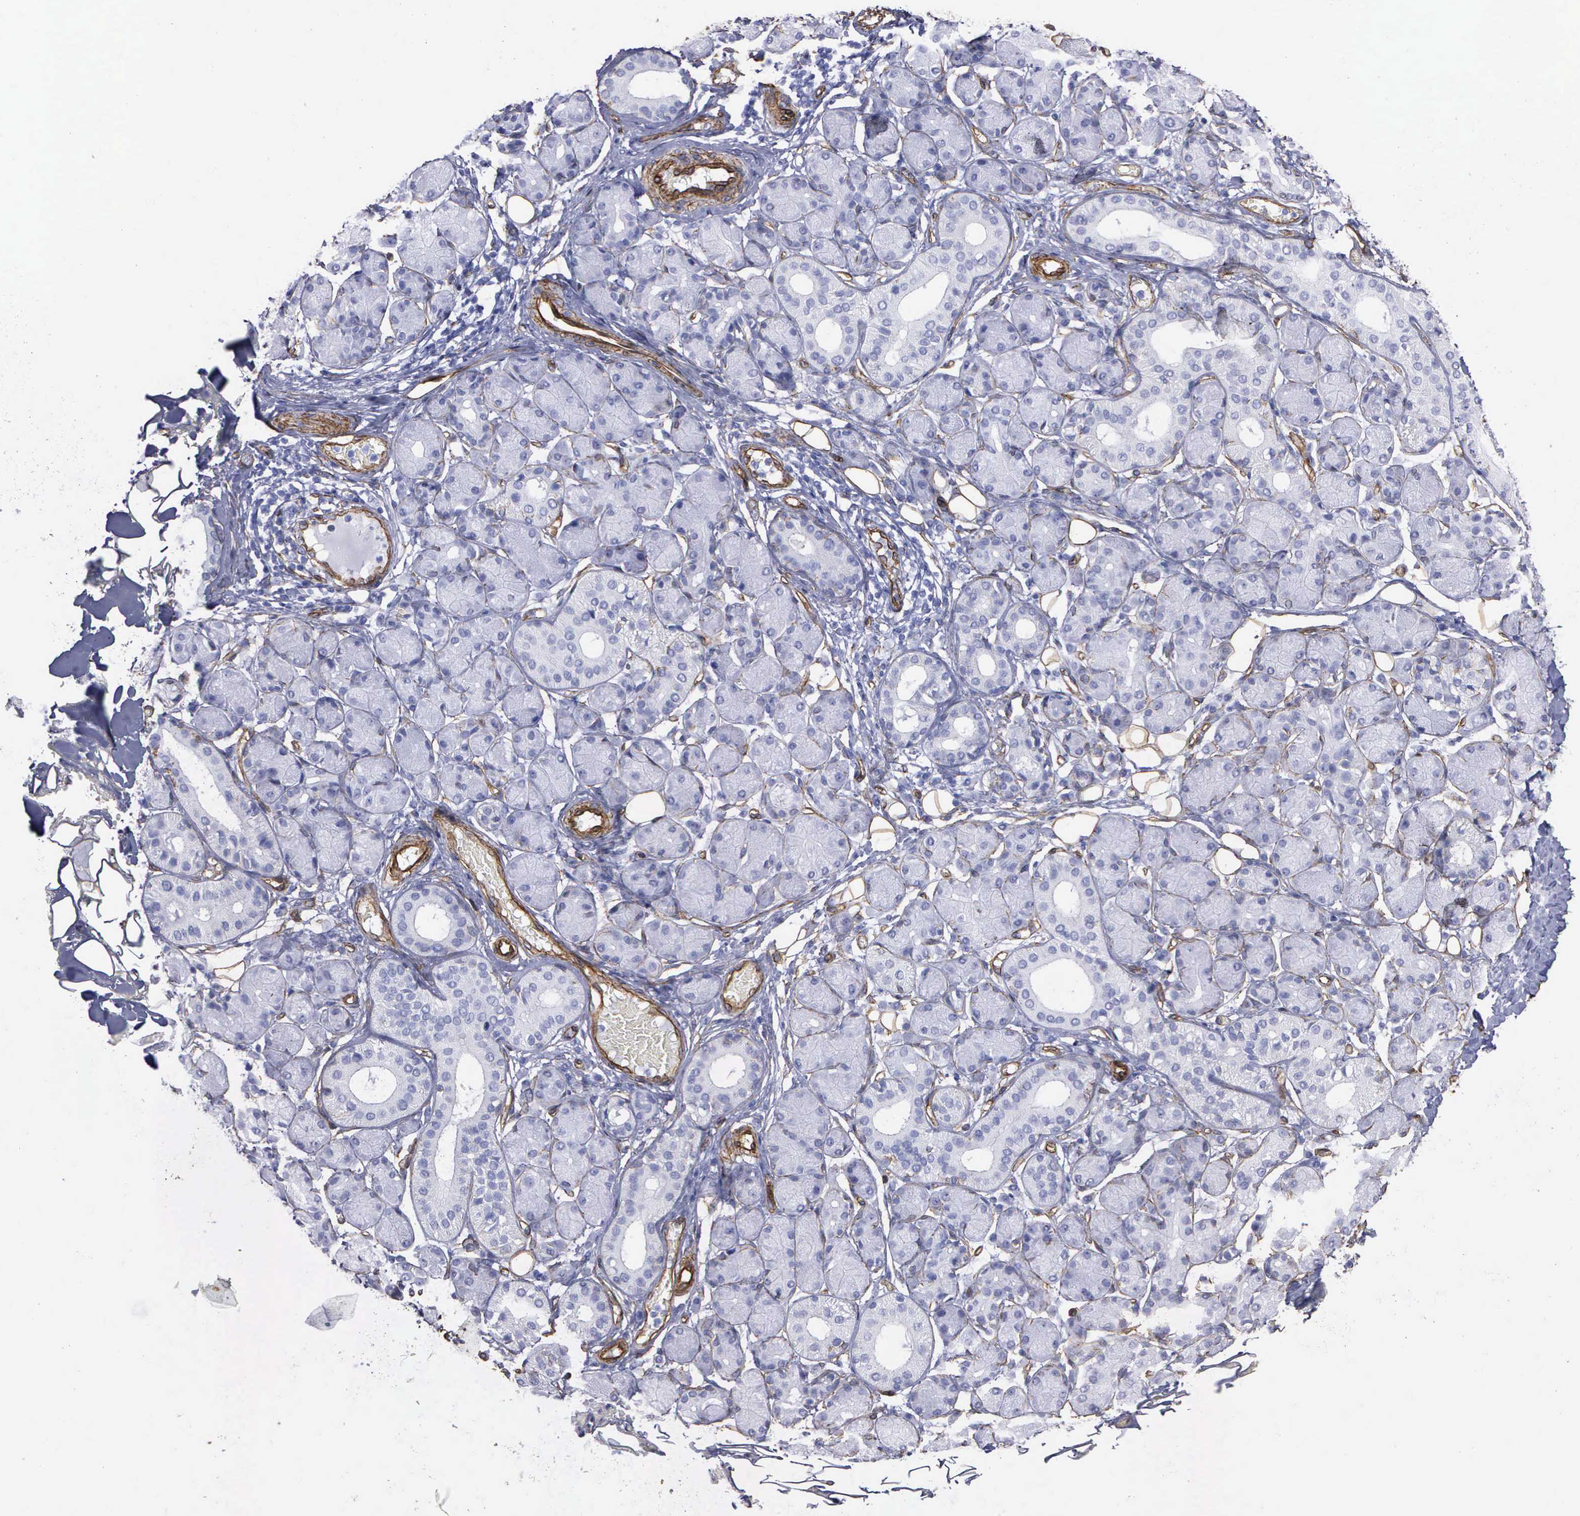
{"staining": {"intensity": "negative", "quantity": "none", "location": "none"}, "tissue": "salivary gland", "cell_type": "Glandular cells", "image_type": "normal", "snomed": [{"axis": "morphology", "description": "Normal tissue, NOS"}, {"axis": "topography", "description": "Salivary gland"}, {"axis": "topography", "description": "Peripheral nerve tissue"}], "caption": "DAB immunohistochemical staining of normal salivary gland demonstrates no significant positivity in glandular cells. (DAB immunohistochemistry visualized using brightfield microscopy, high magnification).", "gene": "MAGEB10", "patient": {"sex": "male", "age": 62}}